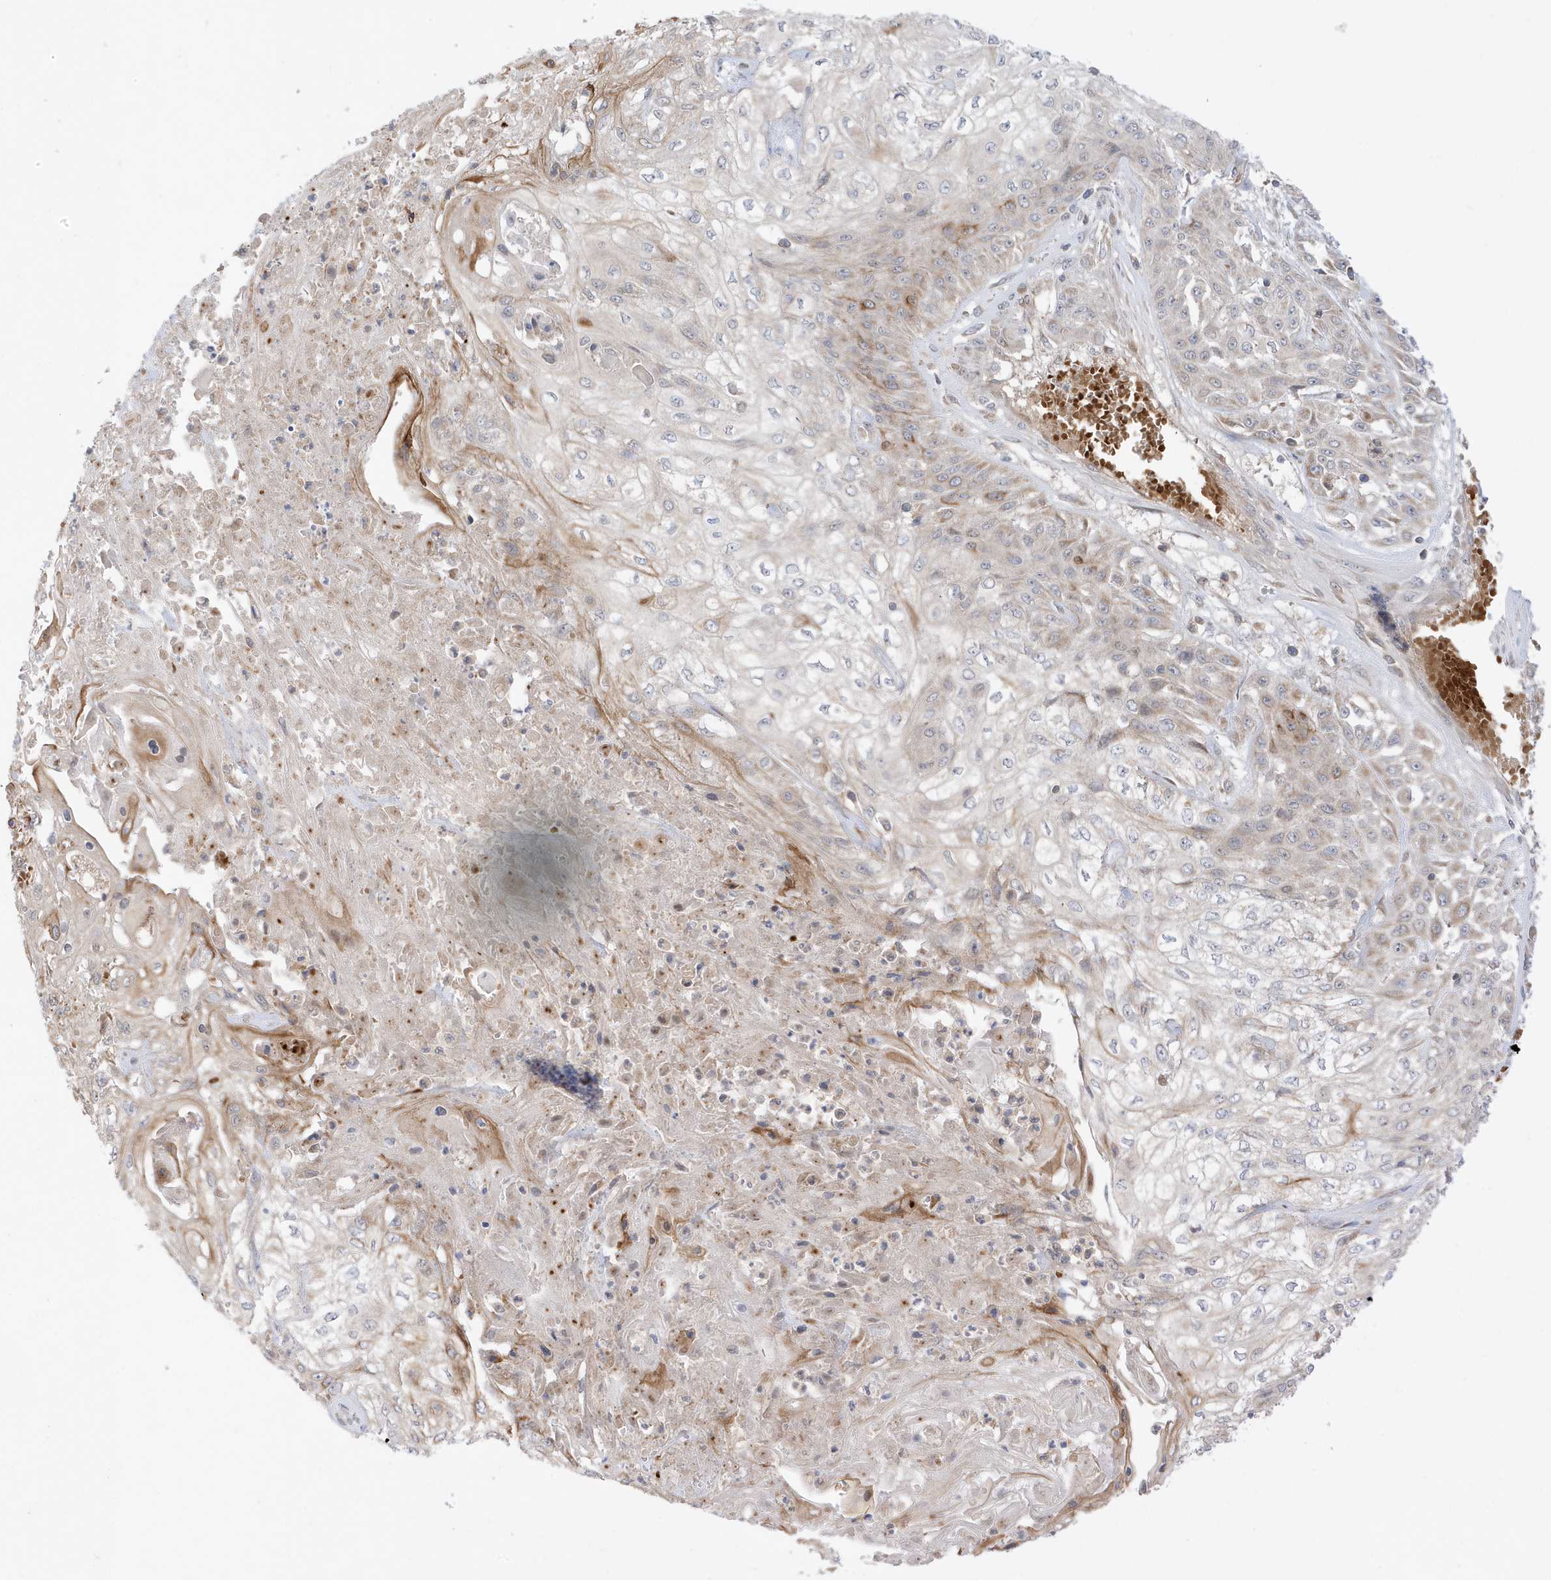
{"staining": {"intensity": "moderate", "quantity": "<25%", "location": "cytoplasmic/membranous"}, "tissue": "skin cancer", "cell_type": "Tumor cells", "image_type": "cancer", "snomed": [{"axis": "morphology", "description": "Squamous cell carcinoma, NOS"}, {"axis": "morphology", "description": "Squamous cell carcinoma, metastatic, NOS"}, {"axis": "topography", "description": "Skin"}, {"axis": "topography", "description": "Lymph node"}], "caption": "Immunohistochemical staining of human metastatic squamous cell carcinoma (skin) reveals low levels of moderate cytoplasmic/membranous protein staining in approximately <25% of tumor cells. The staining was performed using DAB (3,3'-diaminobenzidine), with brown indicating positive protein expression. Nuclei are stained blue with hematoxylin.", "gene": "NPPC", "patient": {"sex": "male", "age": 75}}